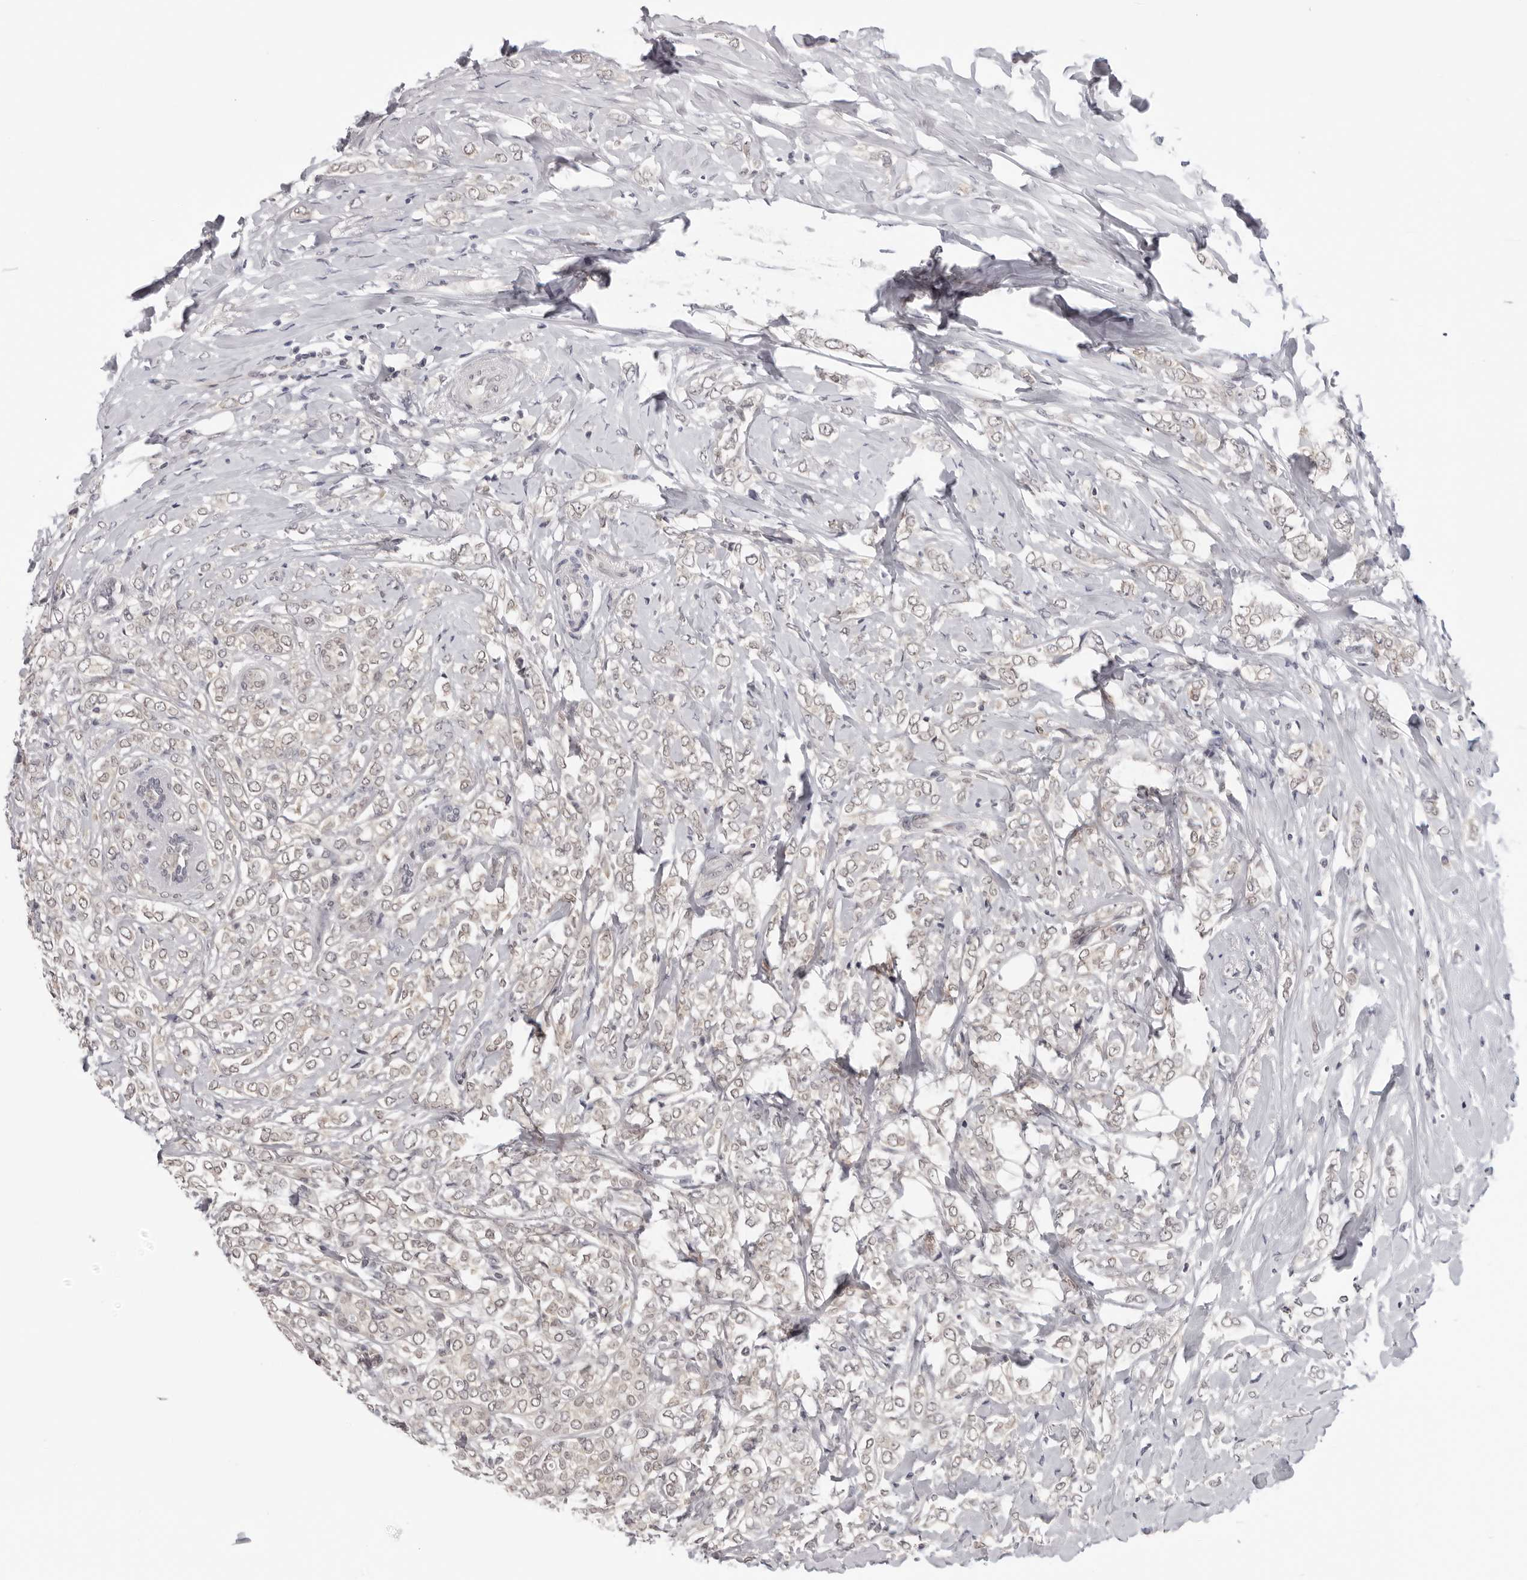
{"staining": {"intensity": "negative", "quantity": "none", "location": "none"}, "tissue": "breast cancer", "cell_type": "Tumor cells", "image_type": "cancer", "snomed": [{"axis": "morphology", "description": "Normal tissue, NOS"}, {"axis": "morphology", "description": "Lobular carcinoma"}, {"axis": "topography", "description": "Breast"}], "caption": "Breast cancer was stained to show a protein in brown. There is no significant positivity in tumor cells.", "gene": "PRUNE1", "patient": {"sex": "female", "age": 47}}